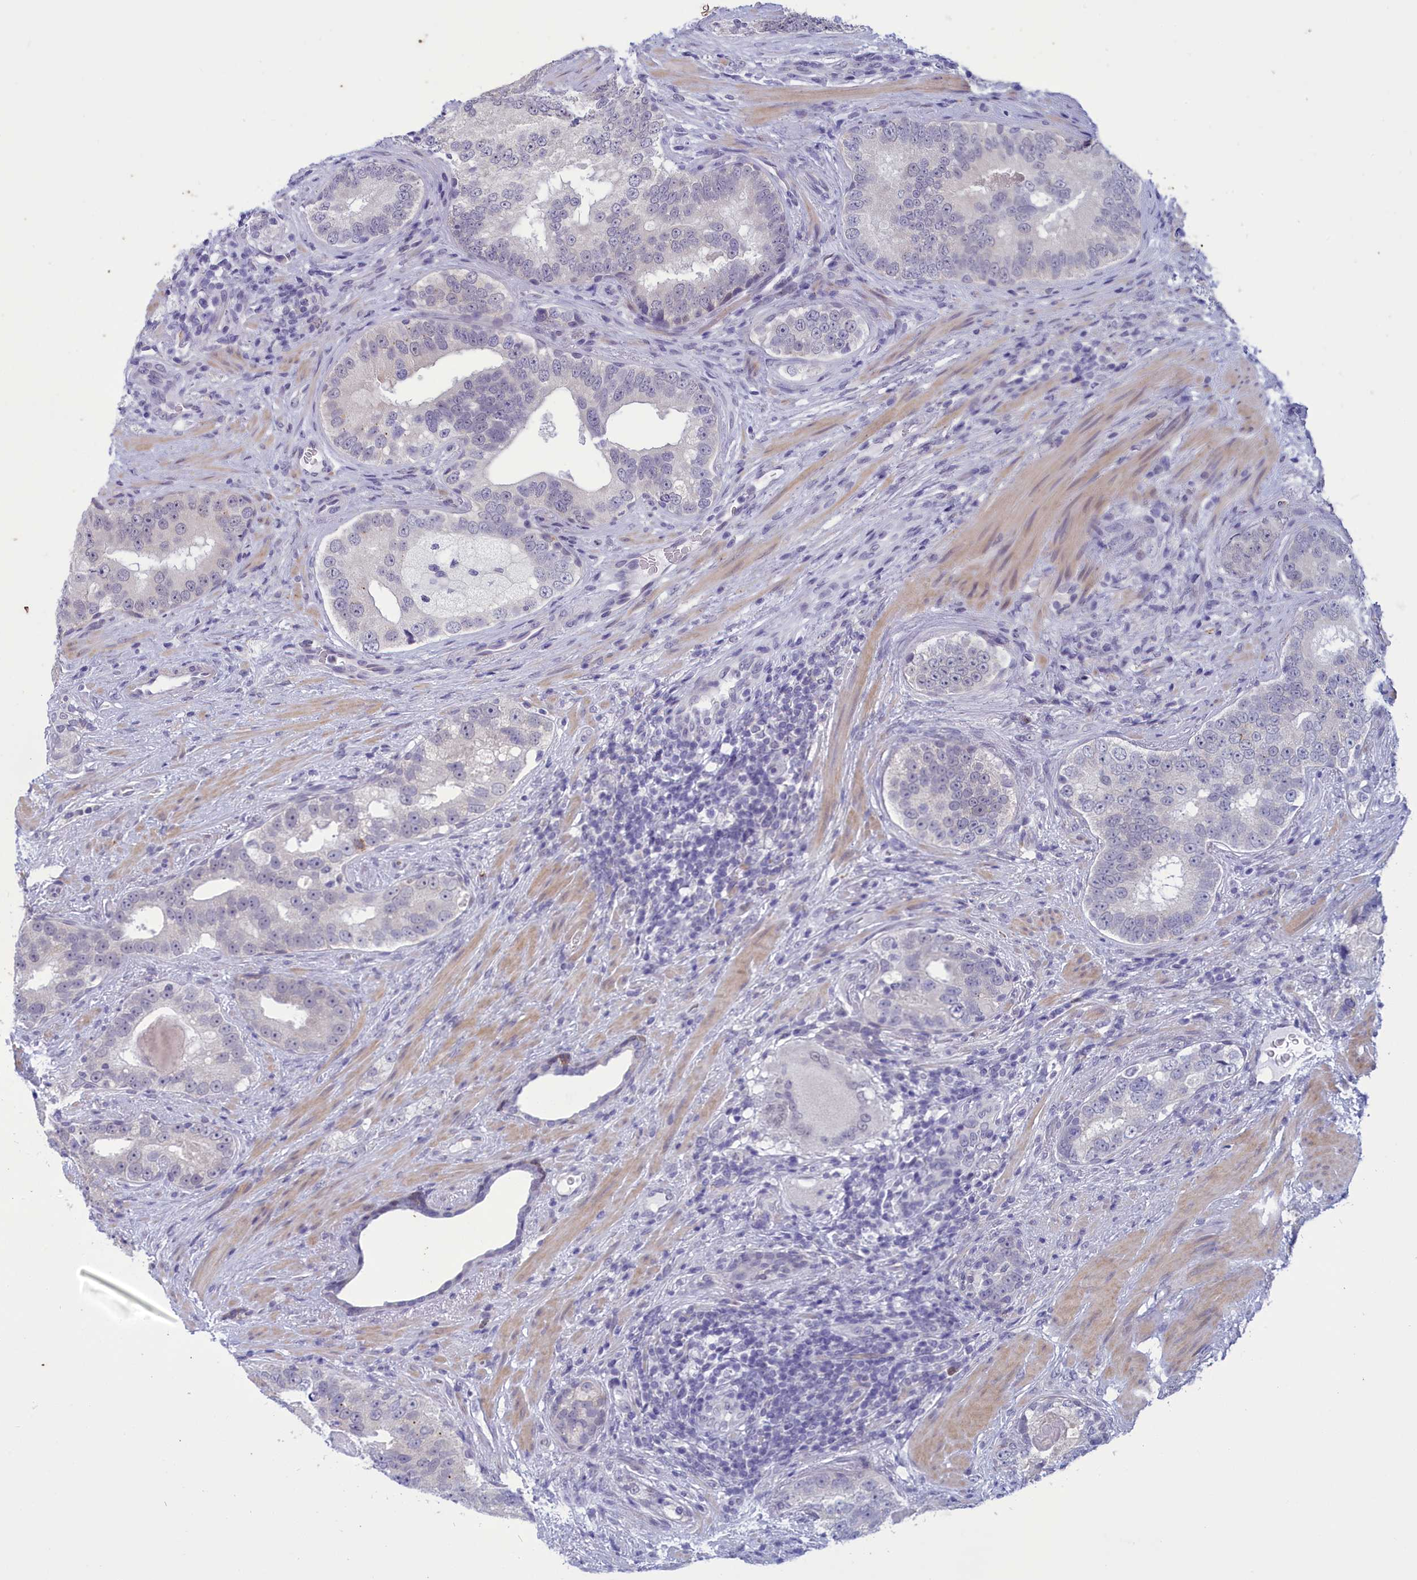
{"staining": {"intensity": "negative", "quantity": "none", "location": "none"}, "tissue": "prostate cancer", "cell_type": "Tumor cells", "image_type": "cancer", "snomed": [{"axis": "morphology", "description": "Adenocarcinoma, High grade"}, {"axis": "topography", "description": "Prostate"}], "caption": "Immunohistochemical staining of human adenocarcinoma (high-grade) (prostate) demonstrates no significant staining in tumor cells.", "gene": "ELOA2", "patient": {"sex": "male", "age": 70}}